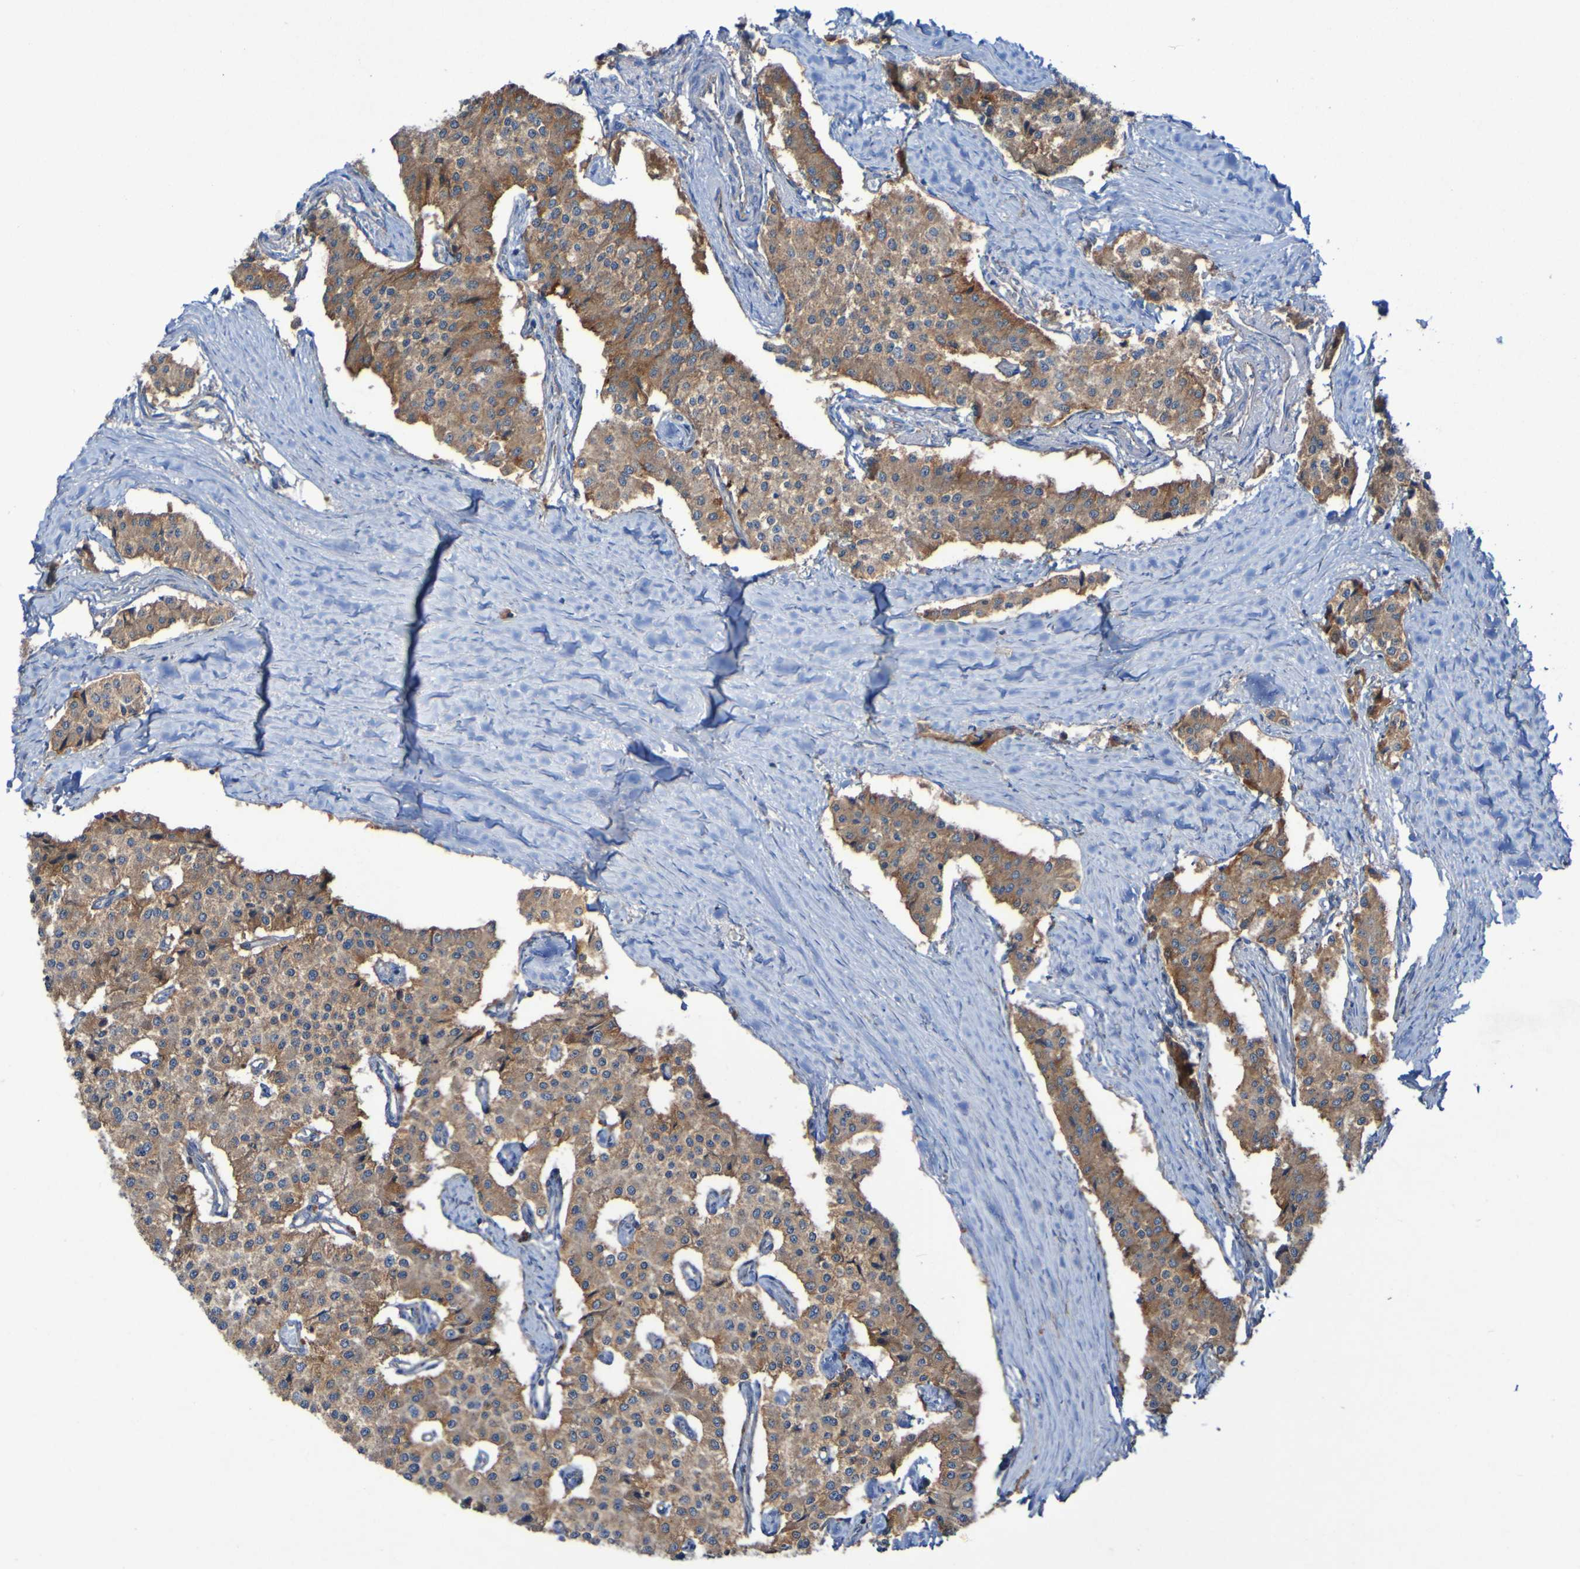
{"staining": {"intensity": "moderate", "quantity": ">75%", "location": "cytoplasmic/membranous"}, "tissue": "carcinoid", "cell_type": "Tumor cells", "image_type": "cancer", "snomed": [{"axis": "morphology", "description": "Carcinoid, malignant, NOS"}, {"axis": "topography", "description": "Colon"}], "caption": "Immunohistochemical staining of carcinoid (malignant) shows moderate cytoplasmic/membranous protein expression in about >75% of tumor cells.", "gene": "ARHGEF16", "patient": {"sex": "female", "age": 52}}